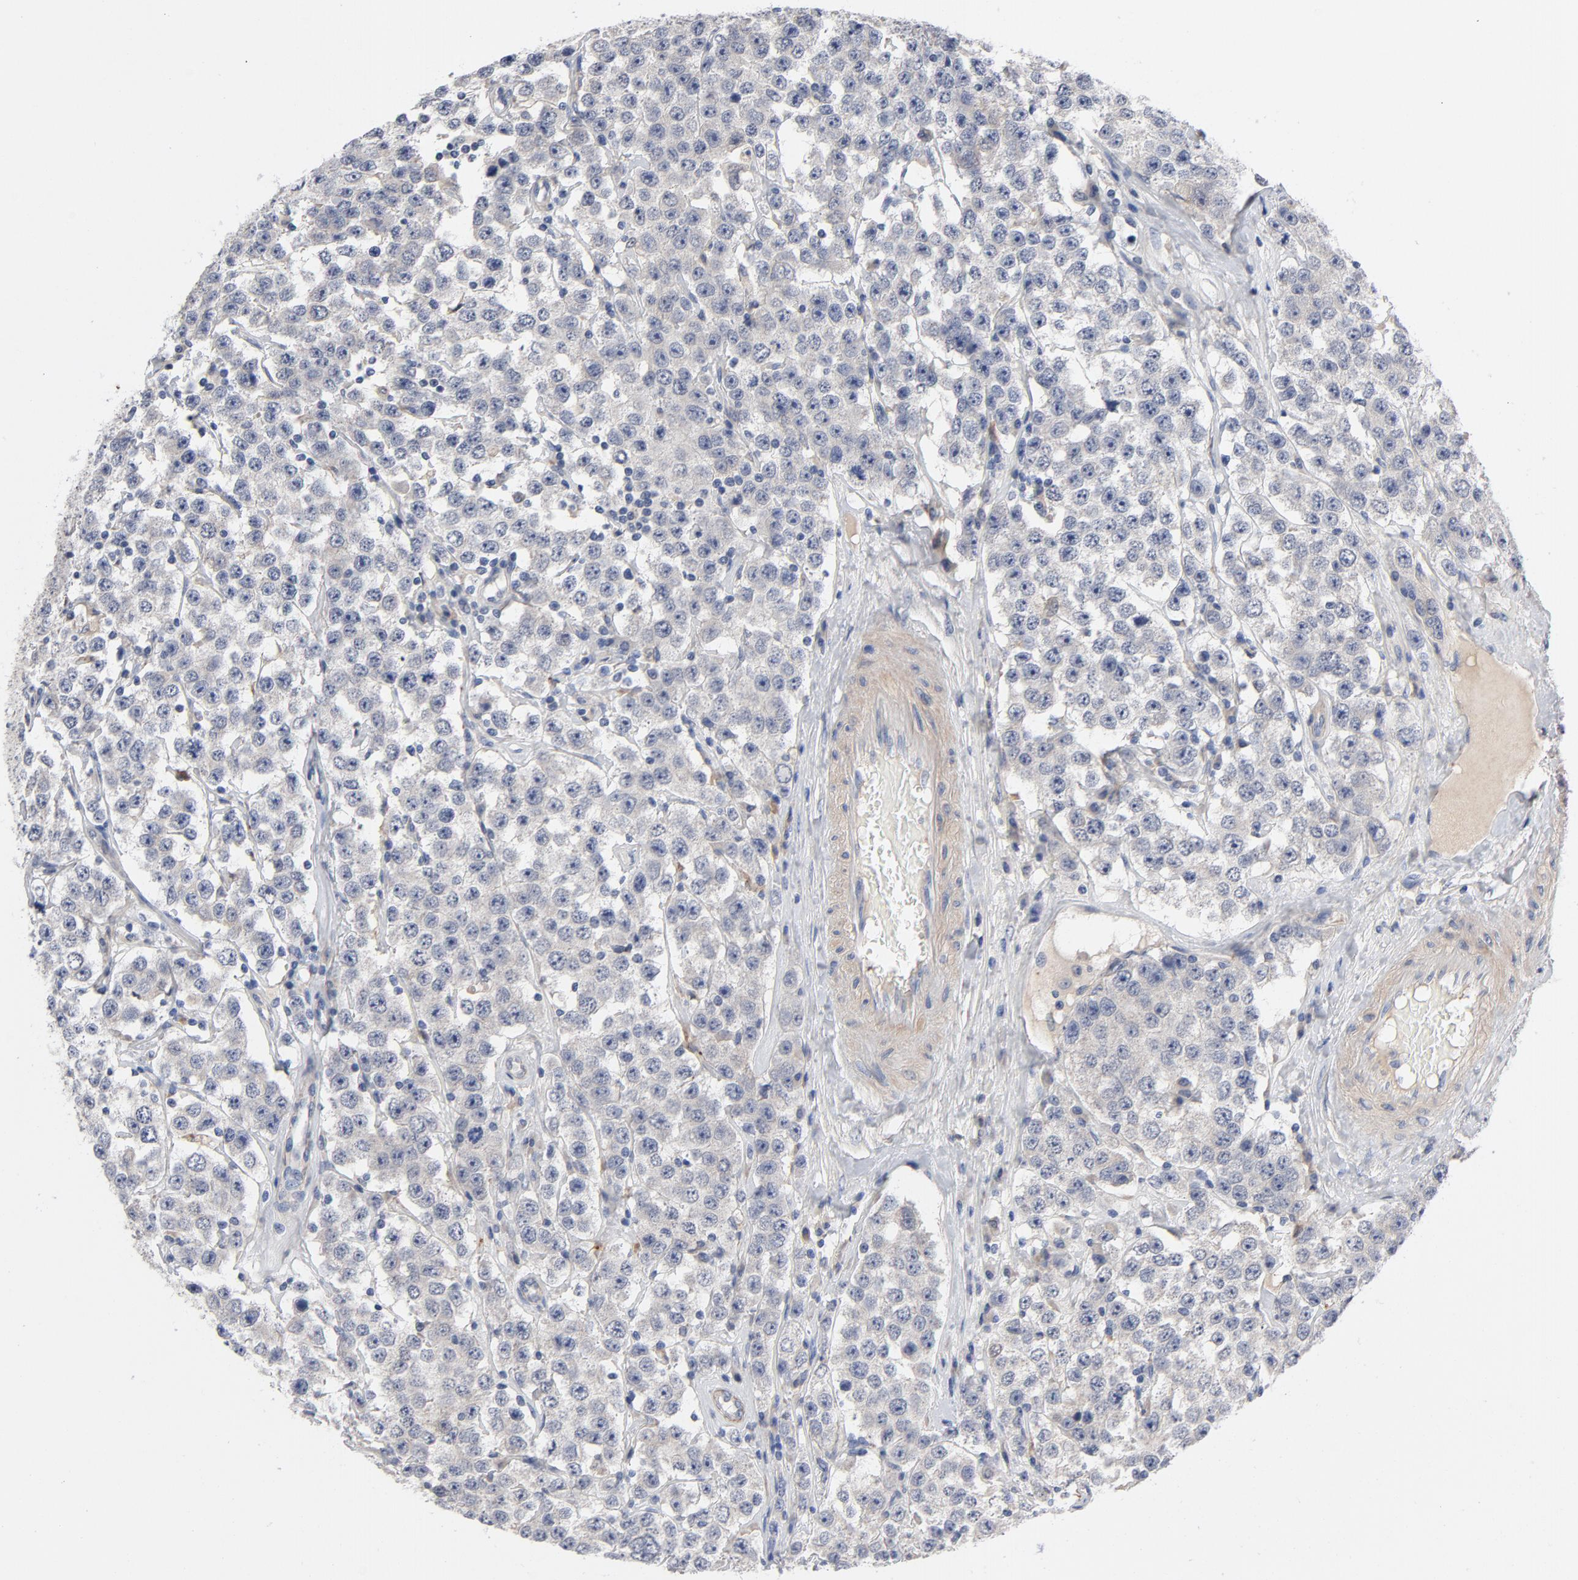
{"staining": {"intensity": "weak", "quantity": "25%-75%", "location": "cytoplasmic/membranous"}, "tissue": "testis cancer", "cell_type": "Tumor cells", "image_type": "cancer", "snomed": [{"axis": "morphology", "description": "Seminoma, NOS"}, {"axis": "topography", "description": "Testis"}], "caption": "Testis cancer tissue exhibits weak cytoplasmic/membranous expression in about 25%-75% of tumor cells, visualized by immunohistochemistry. Using DAB (3,3'-diaminobenzidine) (brown) and hematoxylin (blue) stains, captured at high magnification using brightfield microscopy.", "gene": "CCDC134", "patient": {"sex": "male", "age": 52}}